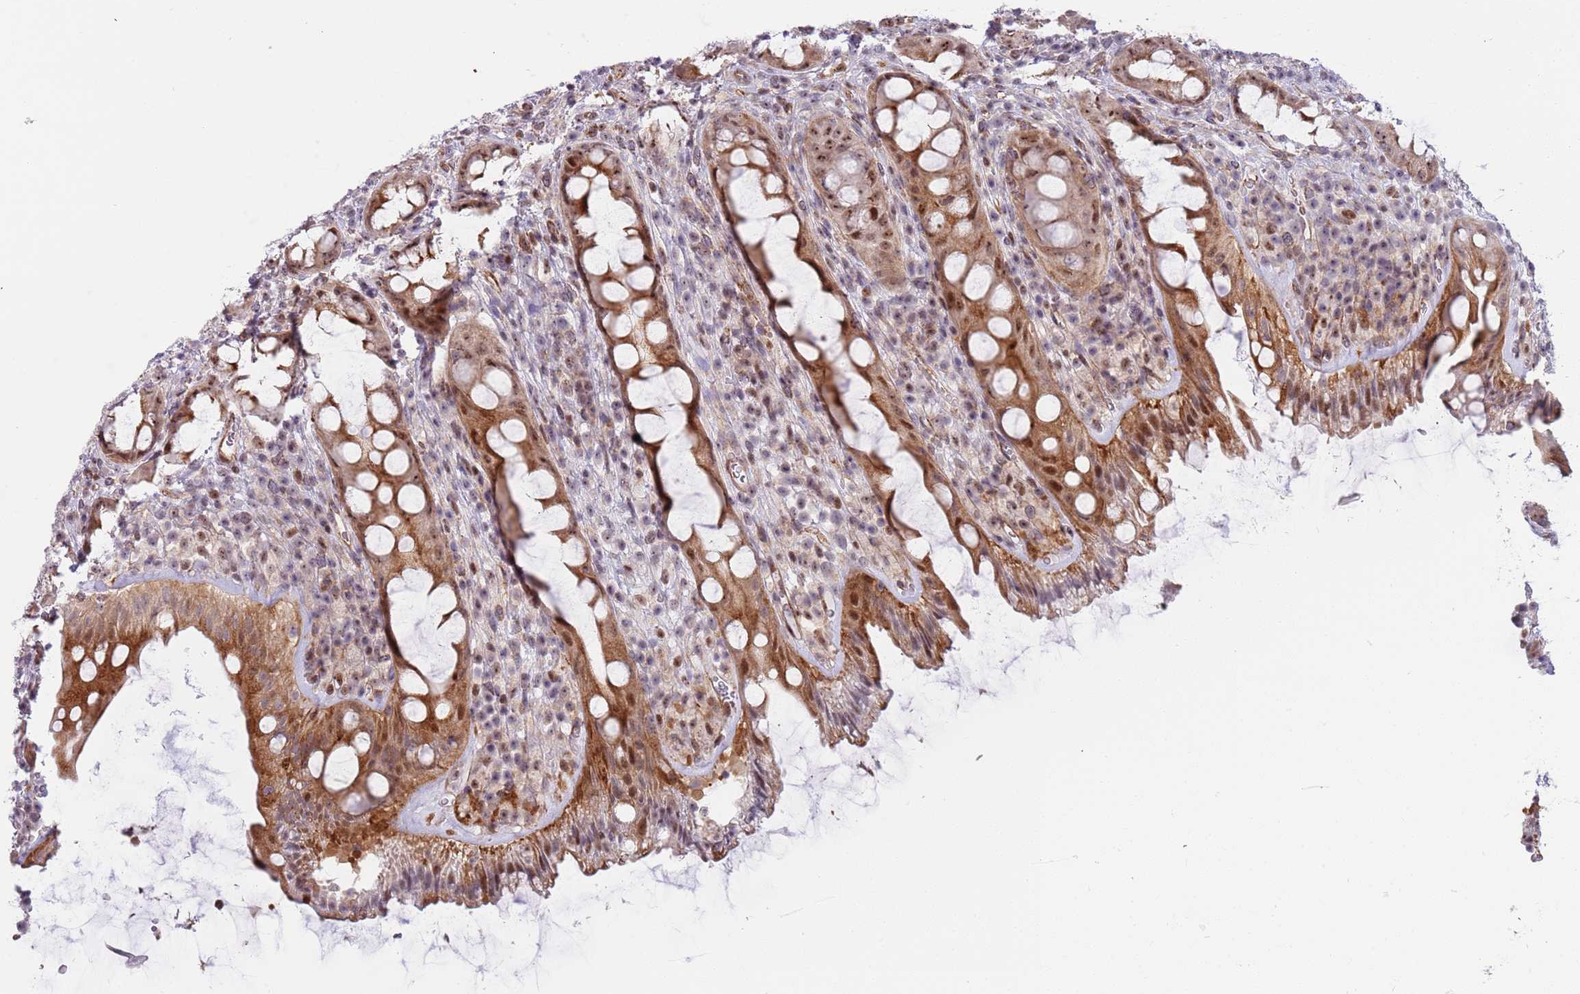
{"staining": {"intensity": "strong", "quantity": ">75%", "location": "cytoplasmic/membranous,nuclear"}, "tissue": "rectum", "cell_type": "Glandular cells", "image_type": "normal", "snomed": [{"axis": "morphology", "description": "Normal tissue, NOS"}, {"axis": "topography", "description": "Rectum"}], "caption": "Glandular cells display high levels of strong cytoplasmic/membranous,nuclear positivity in approximately >75% of cells in benign human rectum. The staining was performed using DAB to visualize the protein expression in brown, while the nuclei were stained in blue with hematoxylin (Magnification: 20x).", "gene": "LRMDA", "patient": {"sex": "female", "age": 57}}